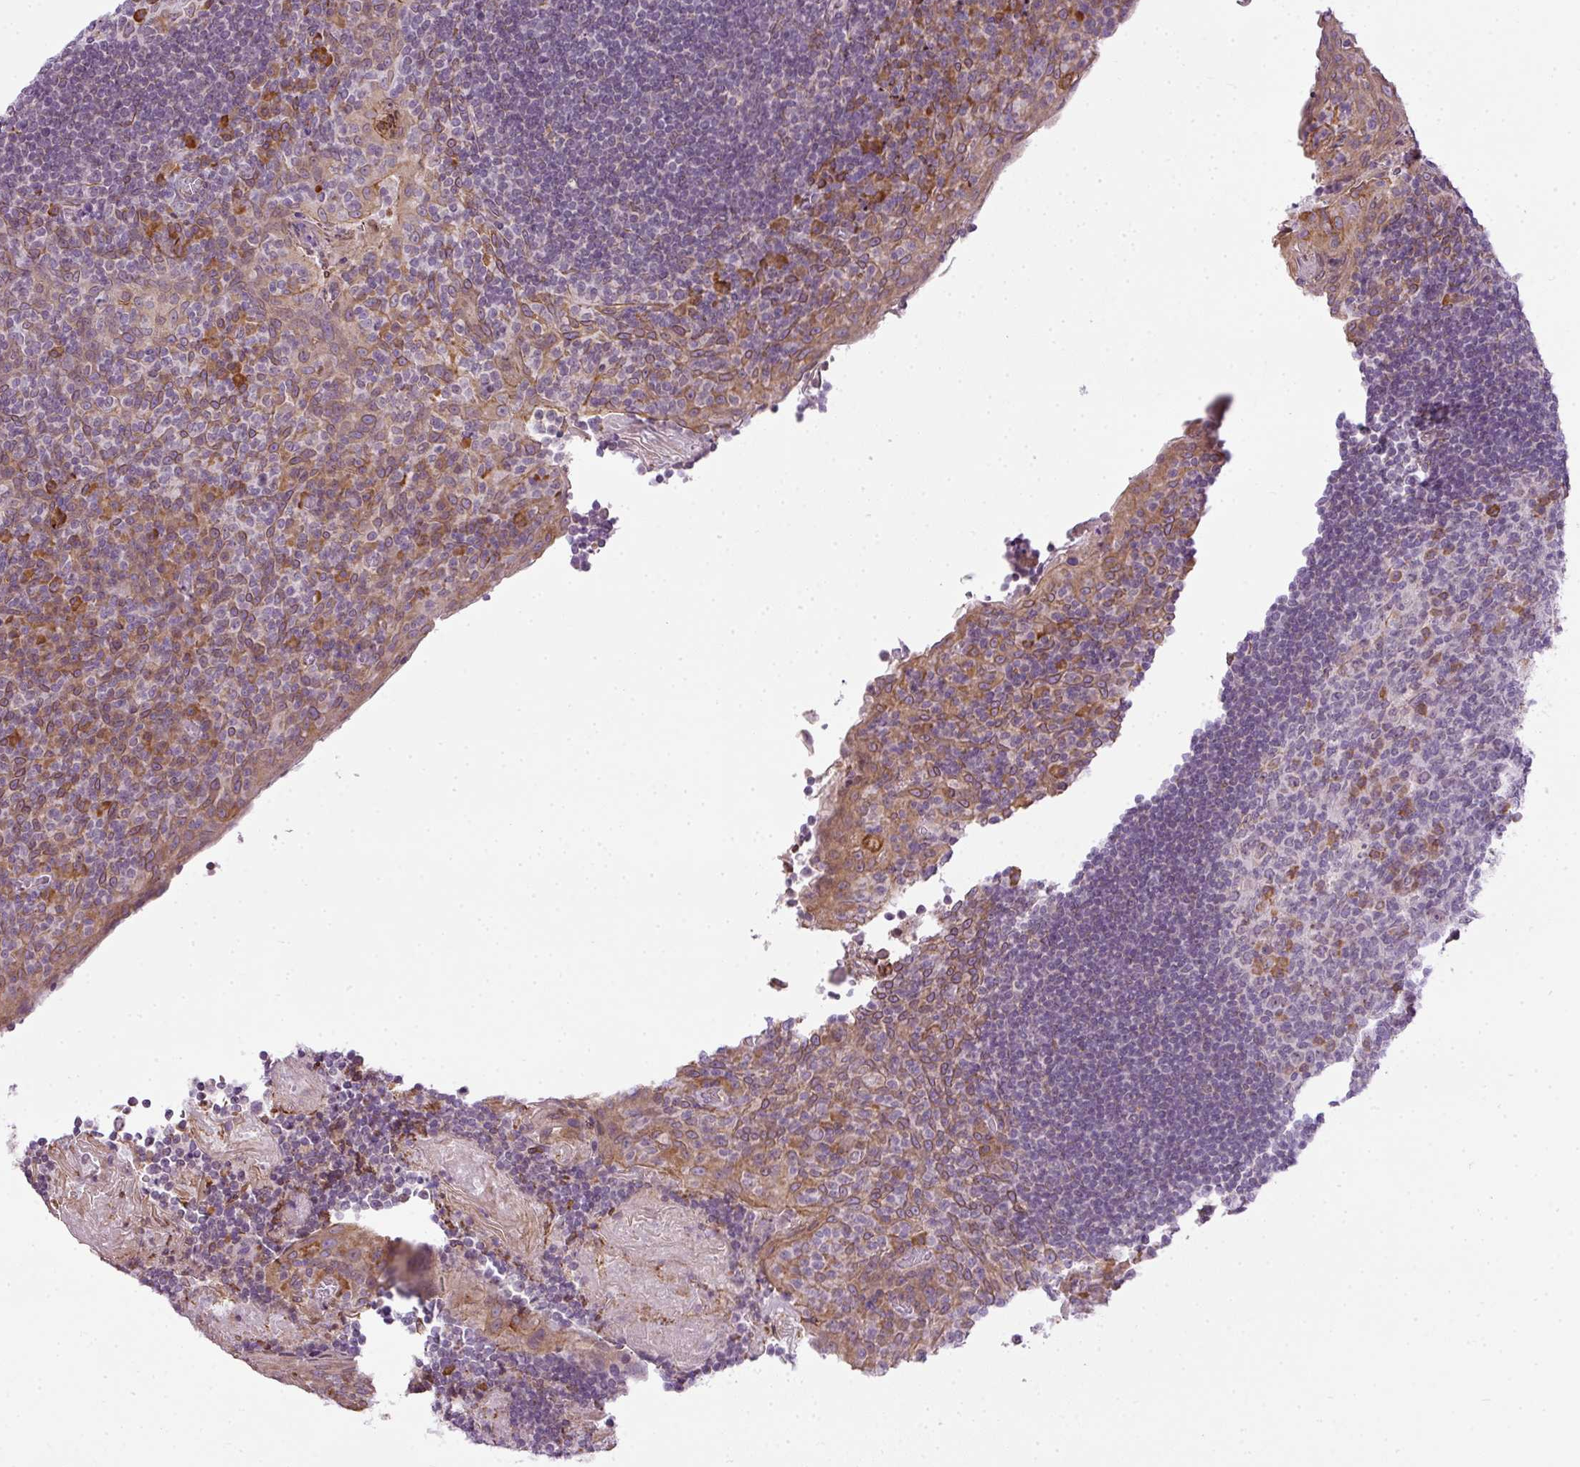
{"staining": {"intensity": "strong", "quantity": "<25%", "location": "cytoplasmic/membranous"}, "tissue": "tonsil", "cell_type": "Germinal center cells", "image_type": "normal", "snomed": [{"axis": "morphology", "description": "Normal tissue, NOS"}, {"axis": "topography", "description": "Tonsil"}], "caption": "Immunohistochemistry (DAB) staining of normal tonsil displays strong cytoplasmic/membranous protein positivity in approximately <25% of germinal center cells. (brown staining indicates protein expression, while blue staining denotes nuclei).", "gene": "COX18", "patient": {"sex": "male", "age": 17}}